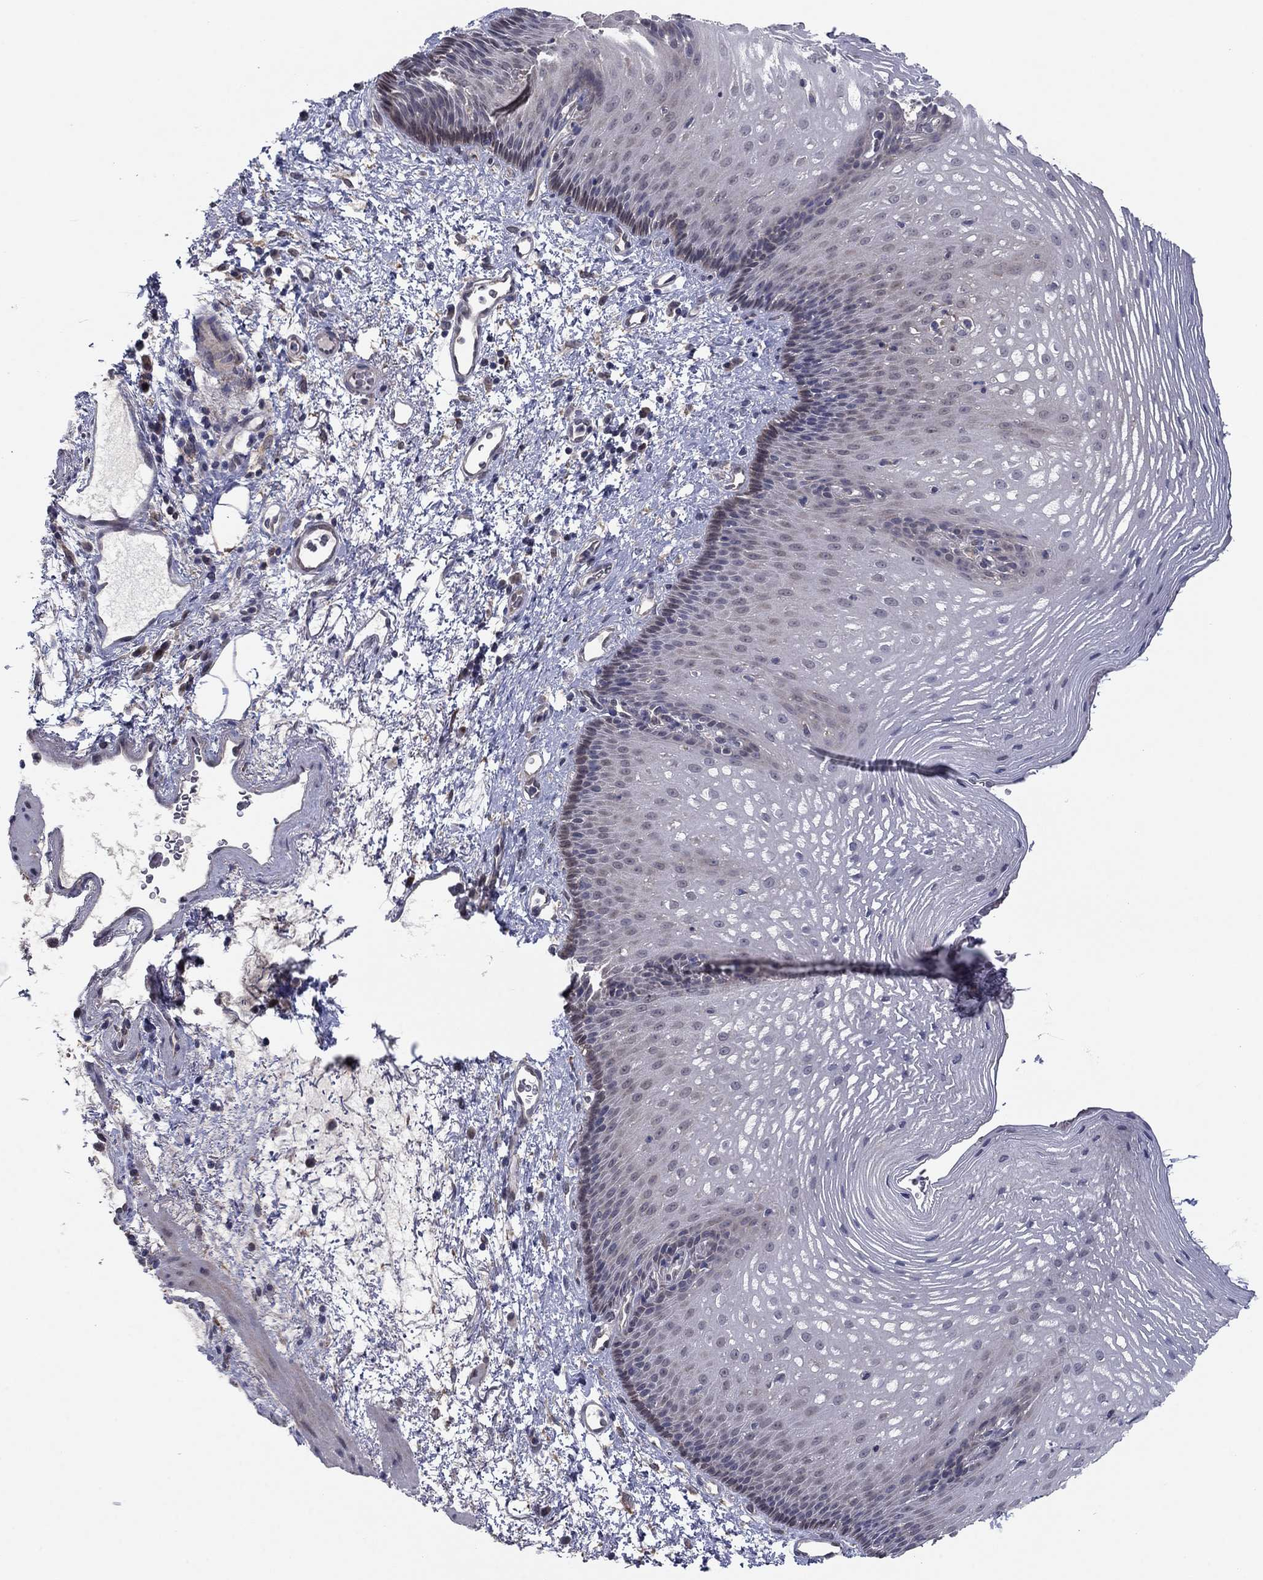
{"staining": {"intensity": "negative", "quantity": "none", "location": "none"}, "tissue": "esophagus", "cell_type": "Squamous epithelial cells", "image_type": "normal", "snomed": [{"axis": "morphology", "description": "Normal tissue, NOS"}, {"axis": "topography", "description": "Esophagus"}], "caption": "Protein analysis of unremarkable esophagus exhibits no significant expression in squamous epithelial cells.", "gene": "GRHPR", "patient": {"sex": "male", "age": 76}}